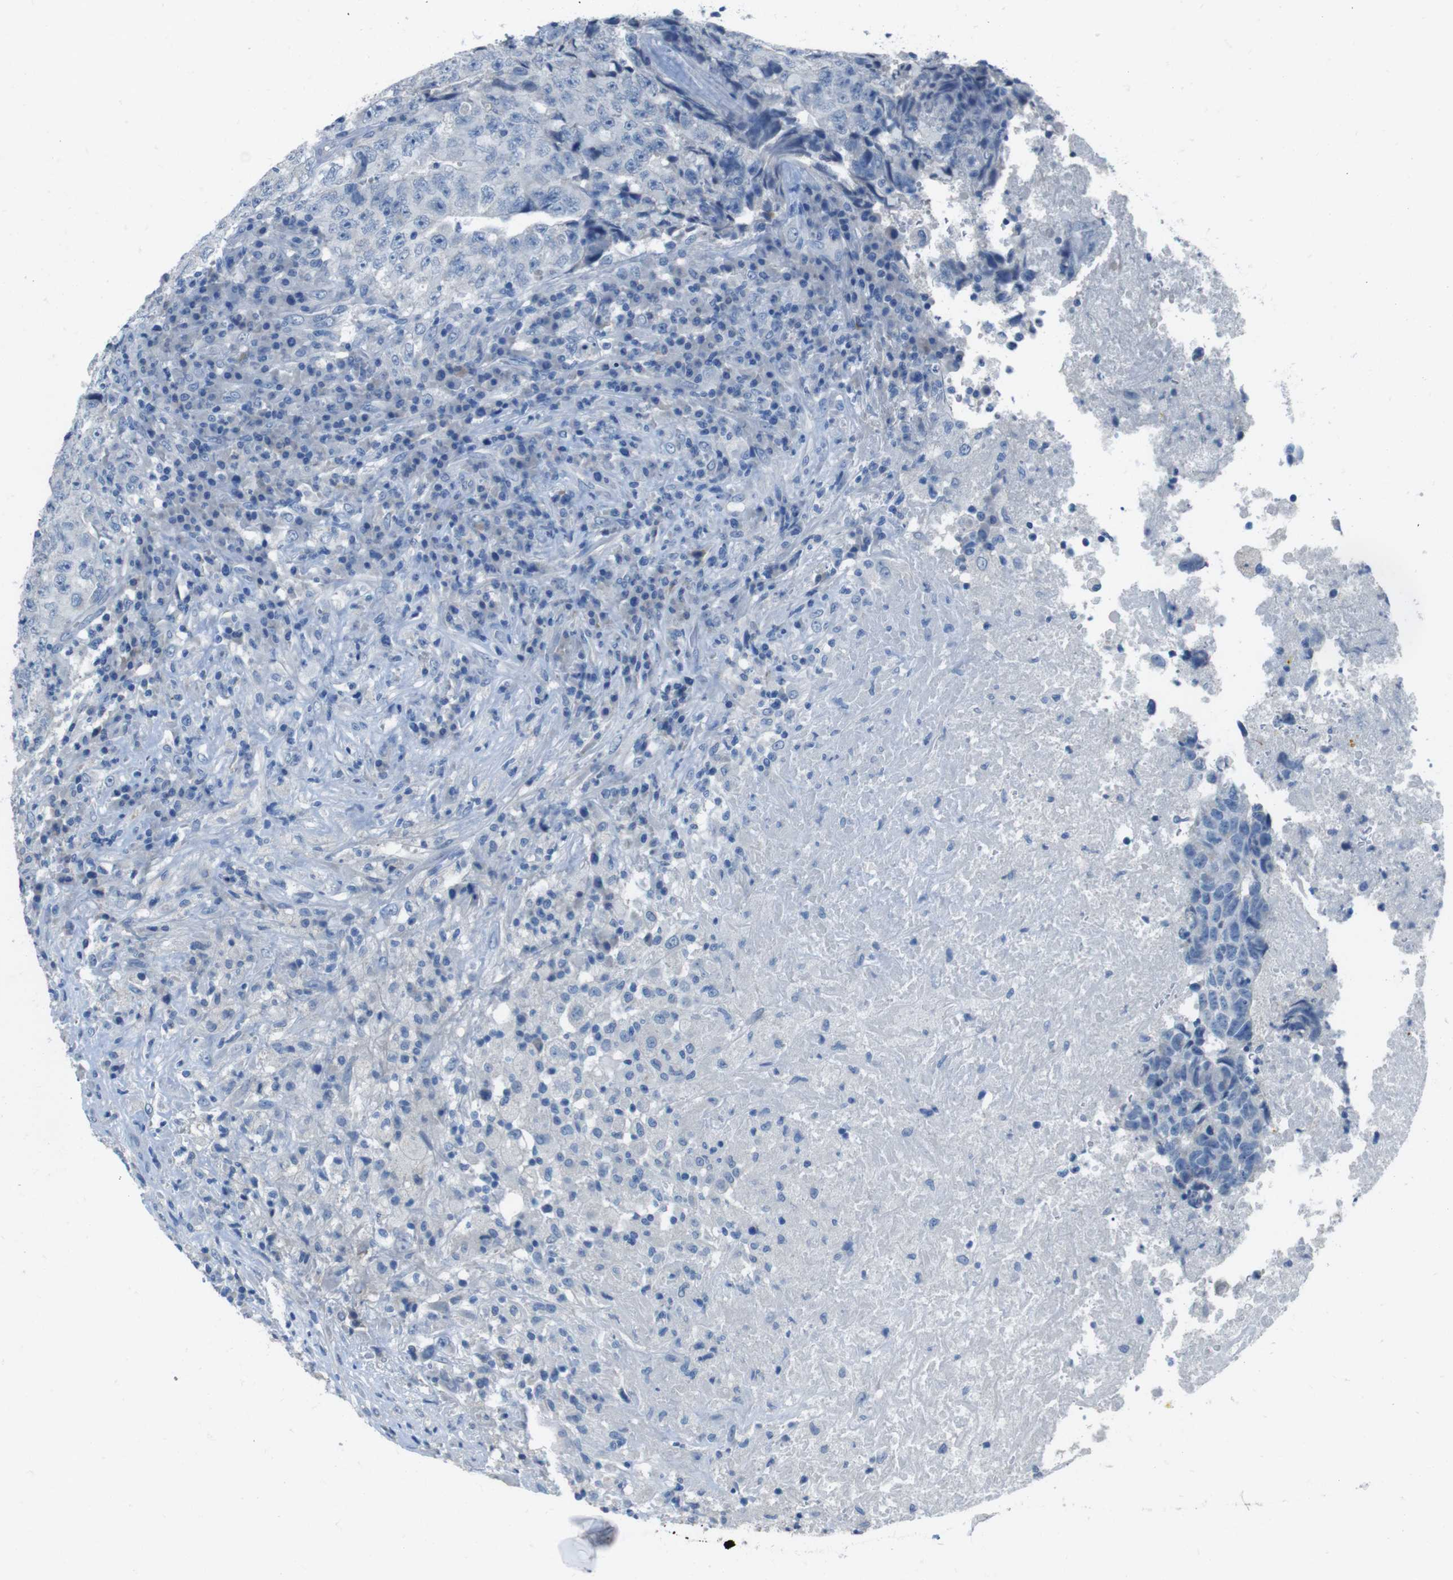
{"staining": {"intensity": "negative", "quantity": "none", "location": "none"}, "tissue": "testis cancer", "cell_type": "Tumor cells", "image_type": "cancer", "snomed": [{"axis": "morphology", "description": "Necrosis, NOS"}, {"axis": "morphology", "description": "Carcinoma, Embryonal, NOS"}, {"axis": "topography", "description": "Testis"}], "caption": "DAB immunohistochemical staining of human testis cancer displays no significant positivity in tumor cells.", "gene": "CYP2C8", "patient": {"sex": "male", "age": 19}}